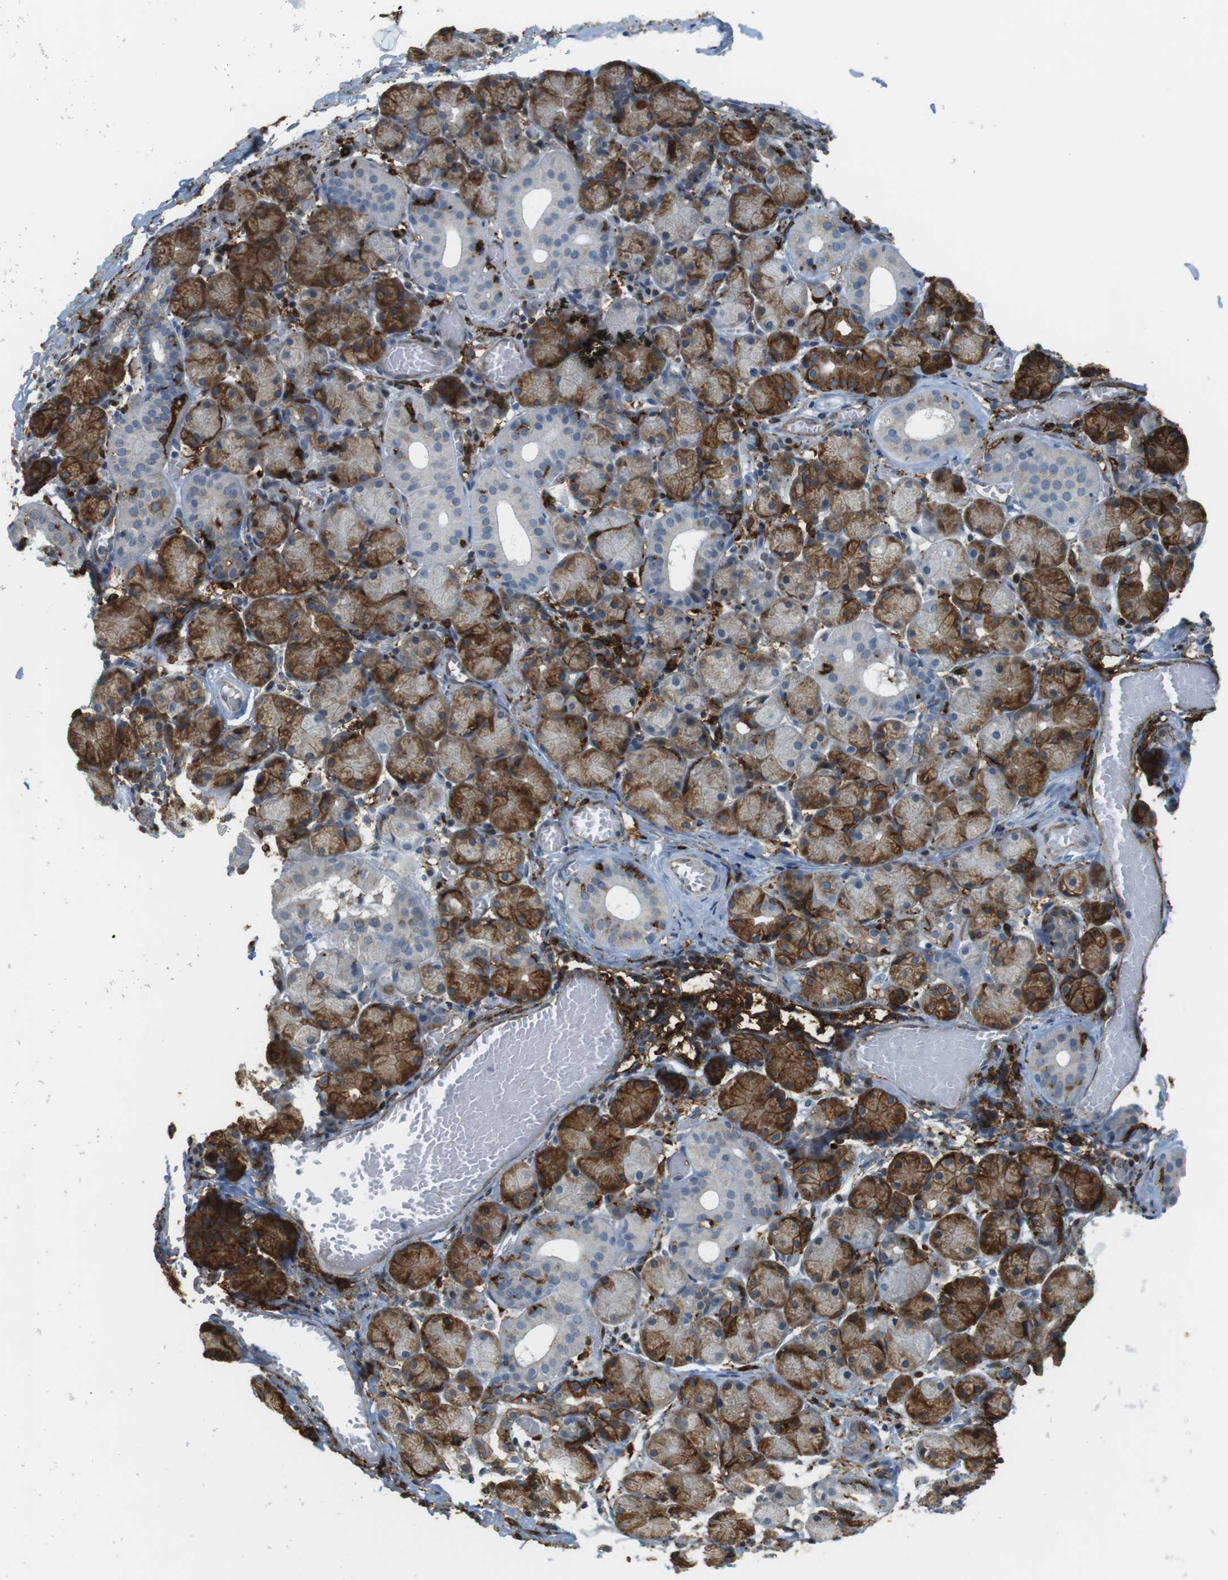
{"staining": {"intensity": "strong", "quantity": "25%-75%", "location": "cytoplasmic/membranous"}, "tissue": "salivary gland", "cell_type": "Glandular cells", "image_type": "normal", "snomed": [{"axis": "morphology", "description": "Normal tissue, NOS"}, {"axis": "topography", "description": "Salivary gland"}], "caption": "Protein staining exhibits strong cytoplasmic/membranous expression in about 25%-75% of glandular cells in unremarkable salivary gland. (Brightfield microscopy of DAB IHC at high magnification).", "gene": "HLA", "patient": {"sex": "female", "age": 24}}